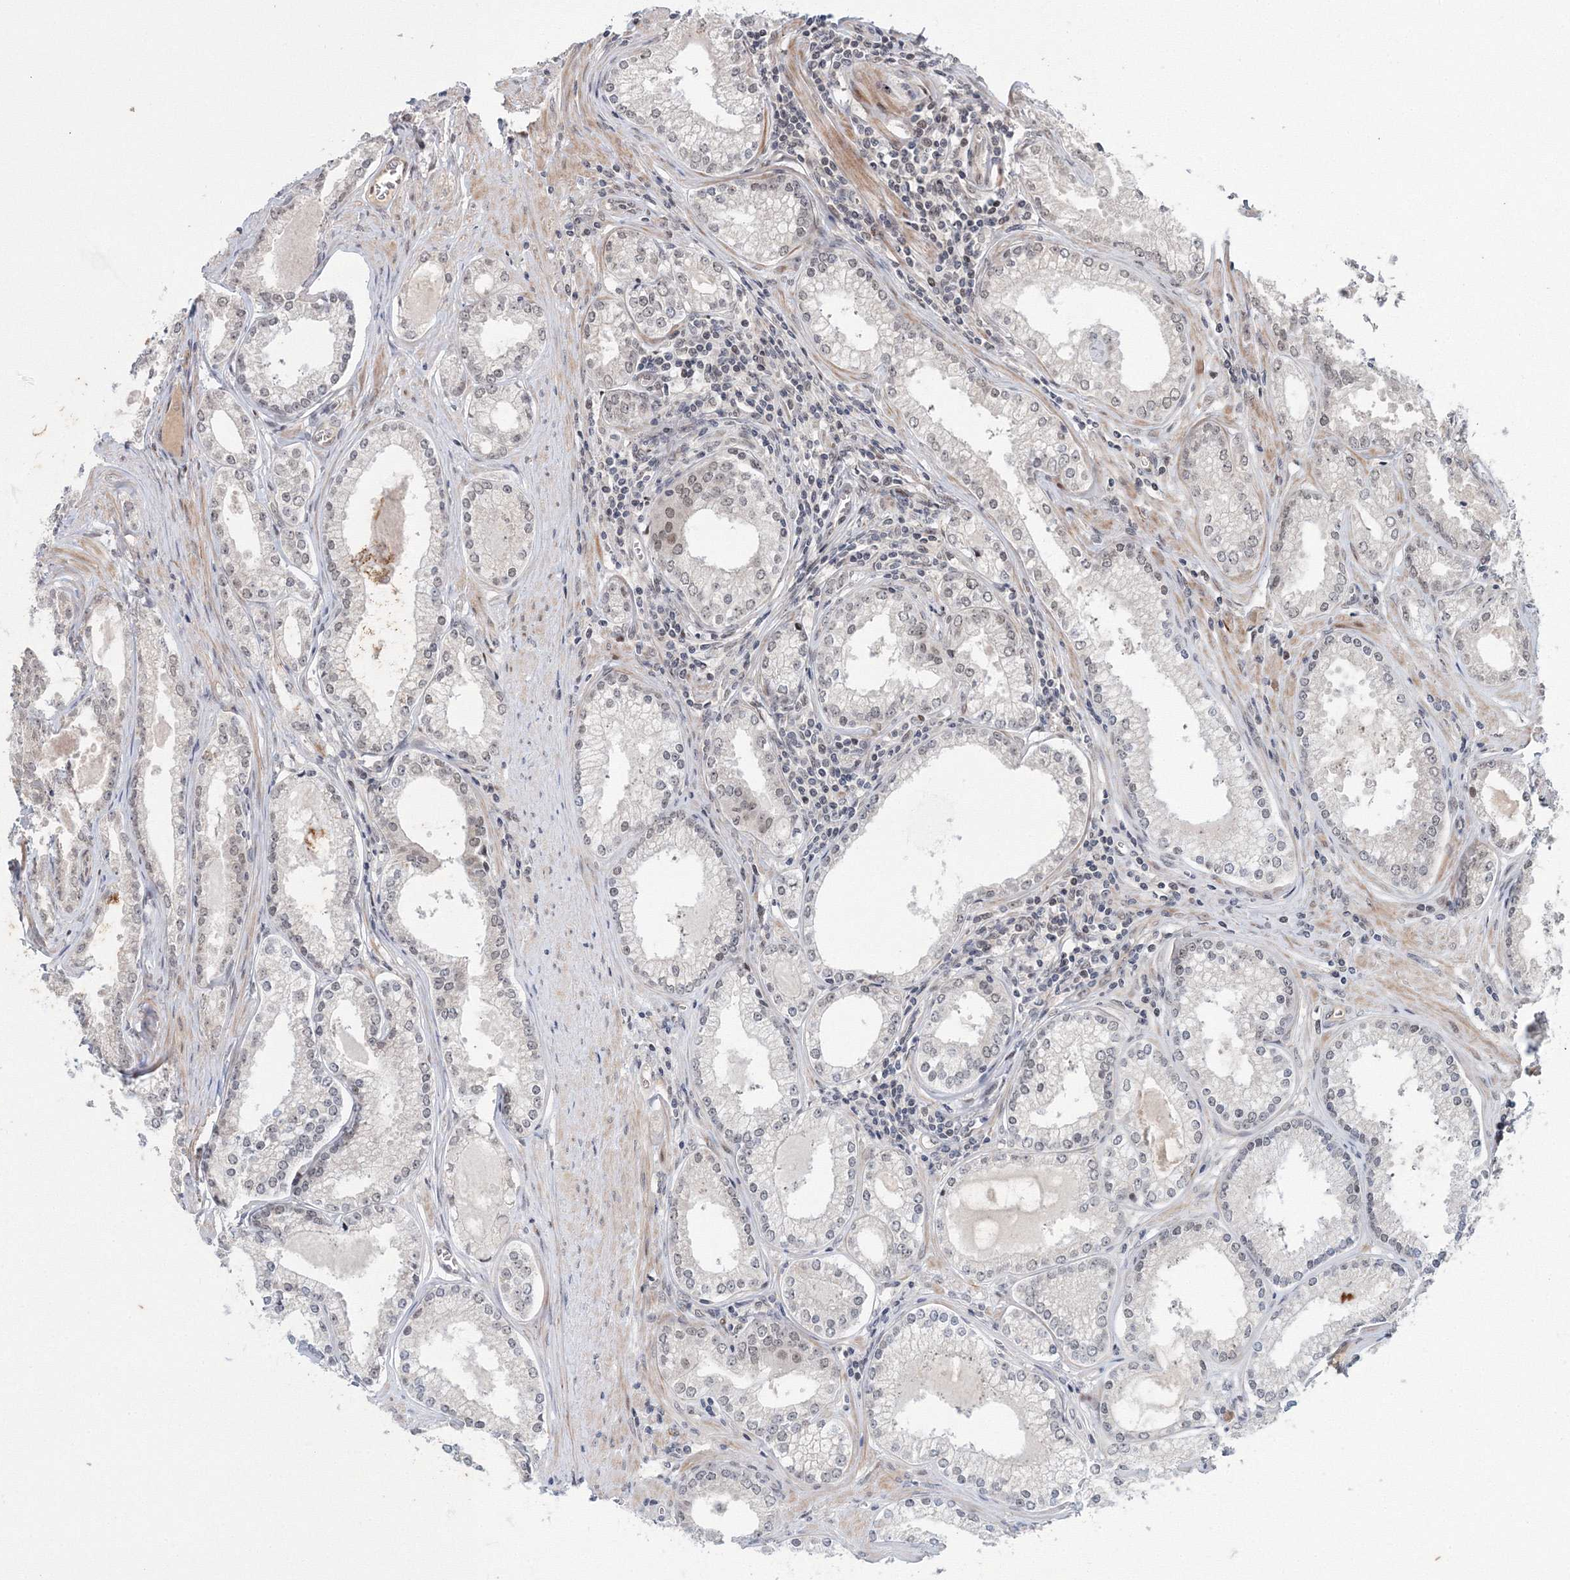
{"staining": {"intensity": "negative", "quantity": "none", "location": "none"}, "tissue": "prostate cancer", "cell_type": "Tumor cells", "image_type": "cancer", "snomed": [{"axis": "morphology", "description": "Adenocarcinoma, High grade"}, {"axis": "topography", "description": "Prostate"}], "caption": "Protein analysis of prostate cancer displays no significant staining in tumor cells.", "gene": "NOA1", "patient": {"sex": "male", "age": 68}}